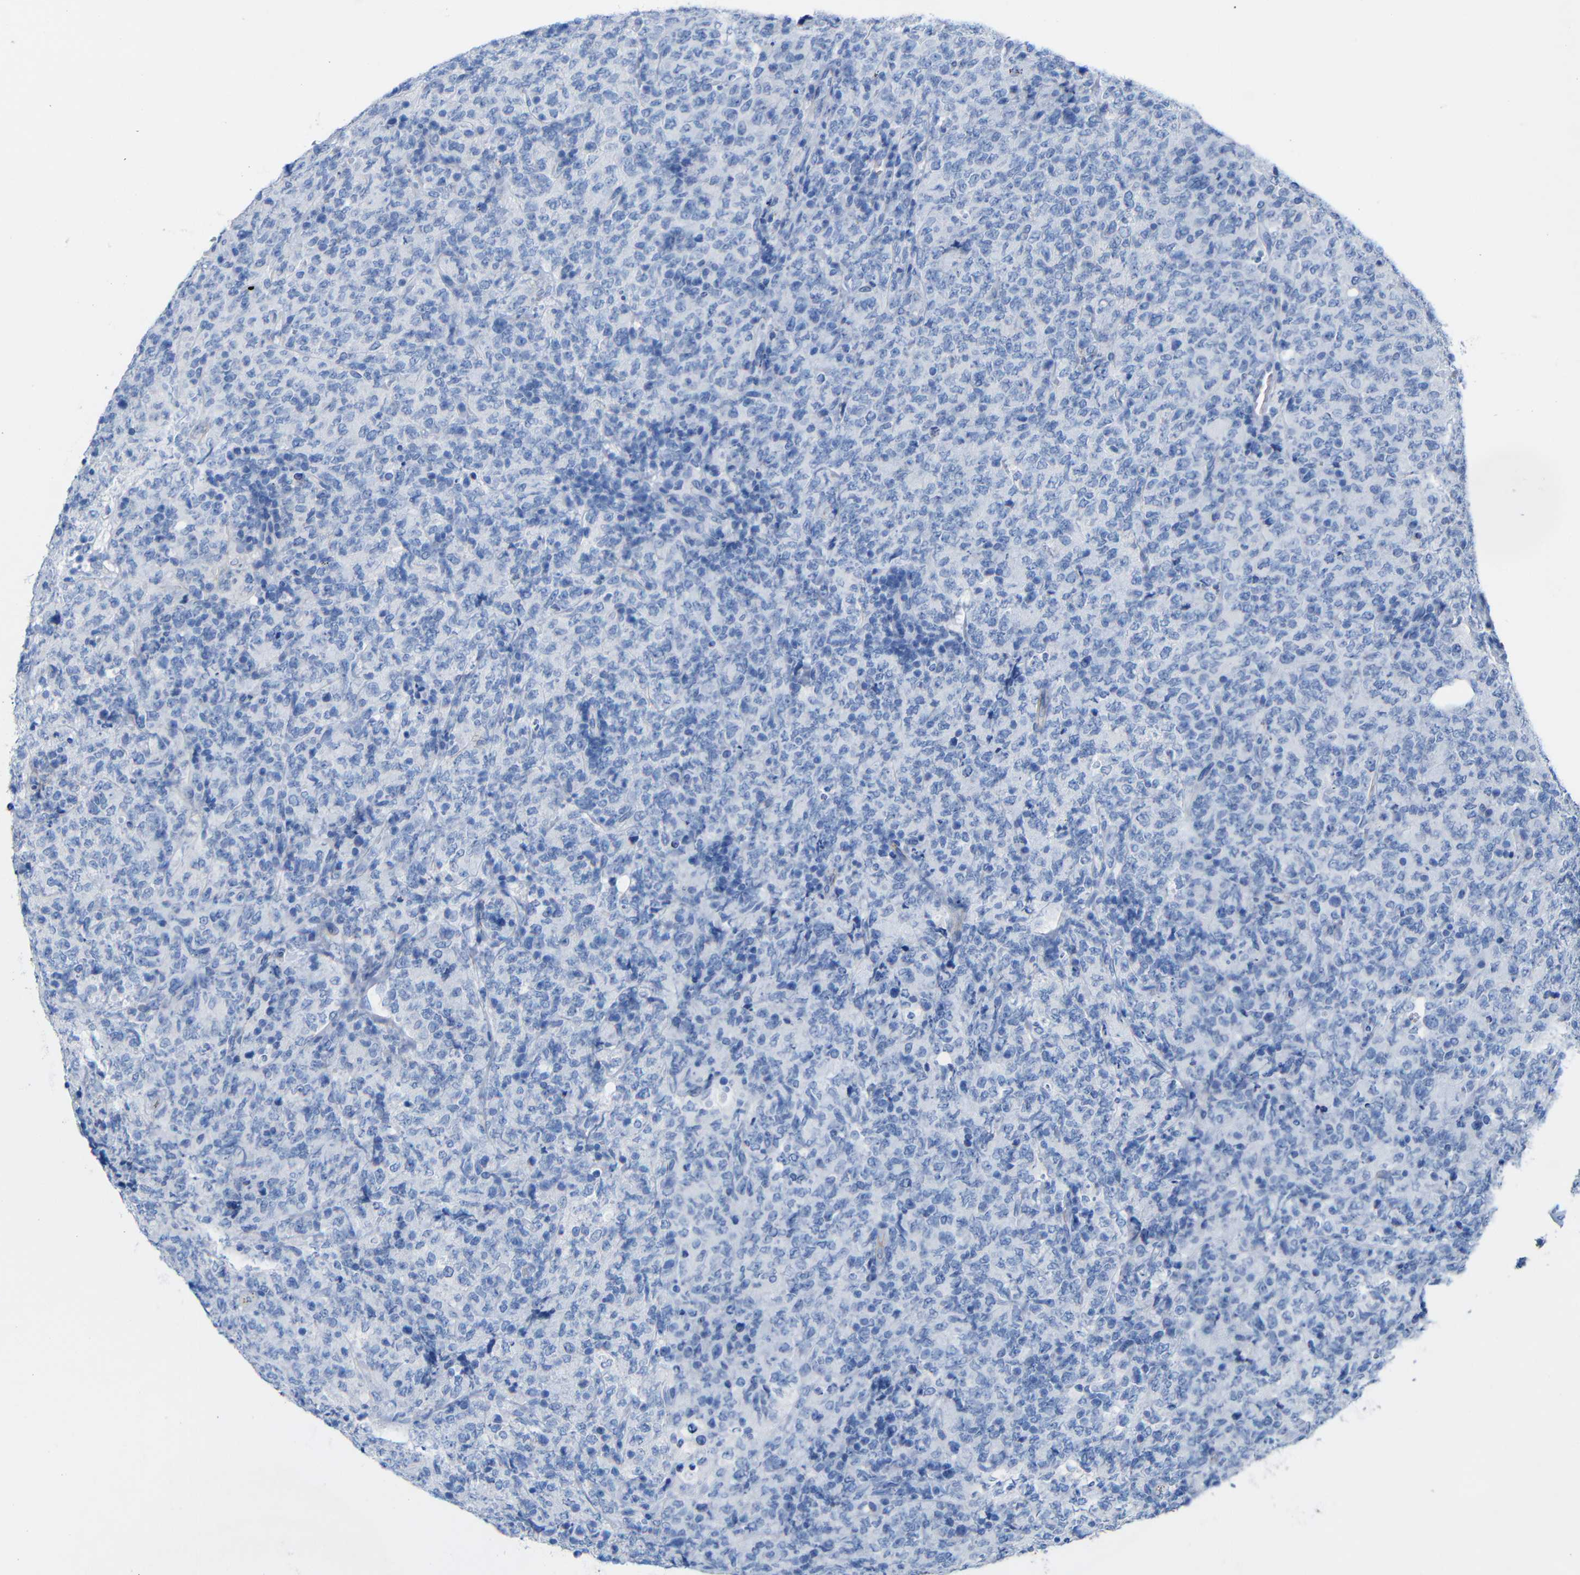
{"staining": {"intensity": "negative", "quantity": "none", "location": "none"}, "tissue": "lymphoma", "cell_type": "Tumor cells", "image_type": "cancer", "snomed": [{"axis": "morphology", "description": "Malignant lymphoma, non-Hodgkin's type, High grade"}, {"axis": "topography", "description": "Tonsil"}], "caption": "Histopathology image shows no protein staining in tumor cells of lymphoma tissue. The staining was performed using DAB (3,3'-diaminobenzidine) to visualize the protein expression in brown, while the nuclei were stained in blue with hematoxylin (Magnification: 20x).", "gene": "CGNL1", "patient": {"sex": "female", "age": 36}}